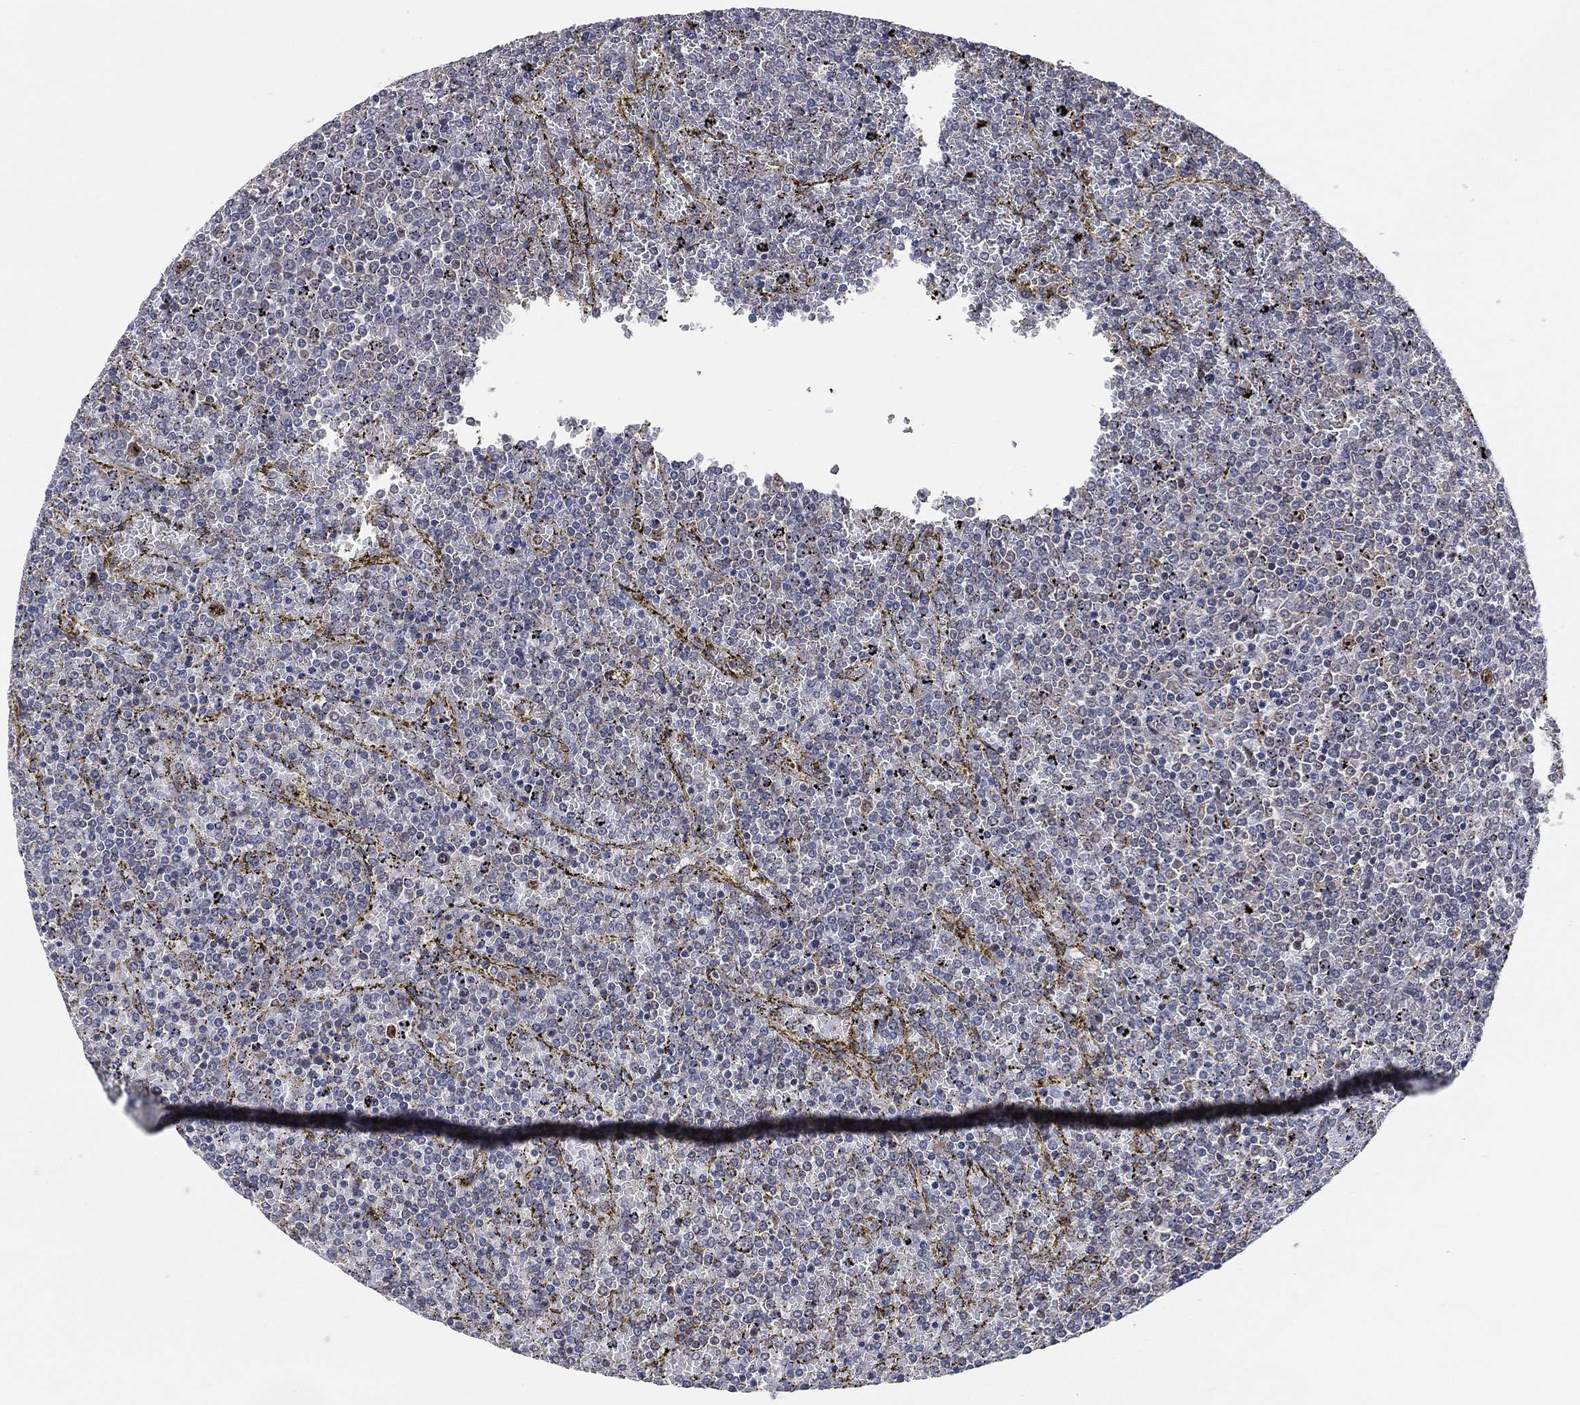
{"staining": {"intensity": "negative", "quantity": "none", "location": "none"}, "tissue": "lymphoma", "cell_type": "Tumor cells", "image_type": "cancer", "snomed": [{"axis": "morphology", "description": "Malignant lymphoma, non-Hodgkin's type, Low grade"}, {"axis": "topography", "description": "Spleen"}], "caption": "A histopathology image of low-grade malignant lymphoma, non-Hodgkin's type stained for a protein demonstrates no brown staining in tumor cells.", "gene": "FAM104A", "patient": {"sex": "female", "age": 77}}